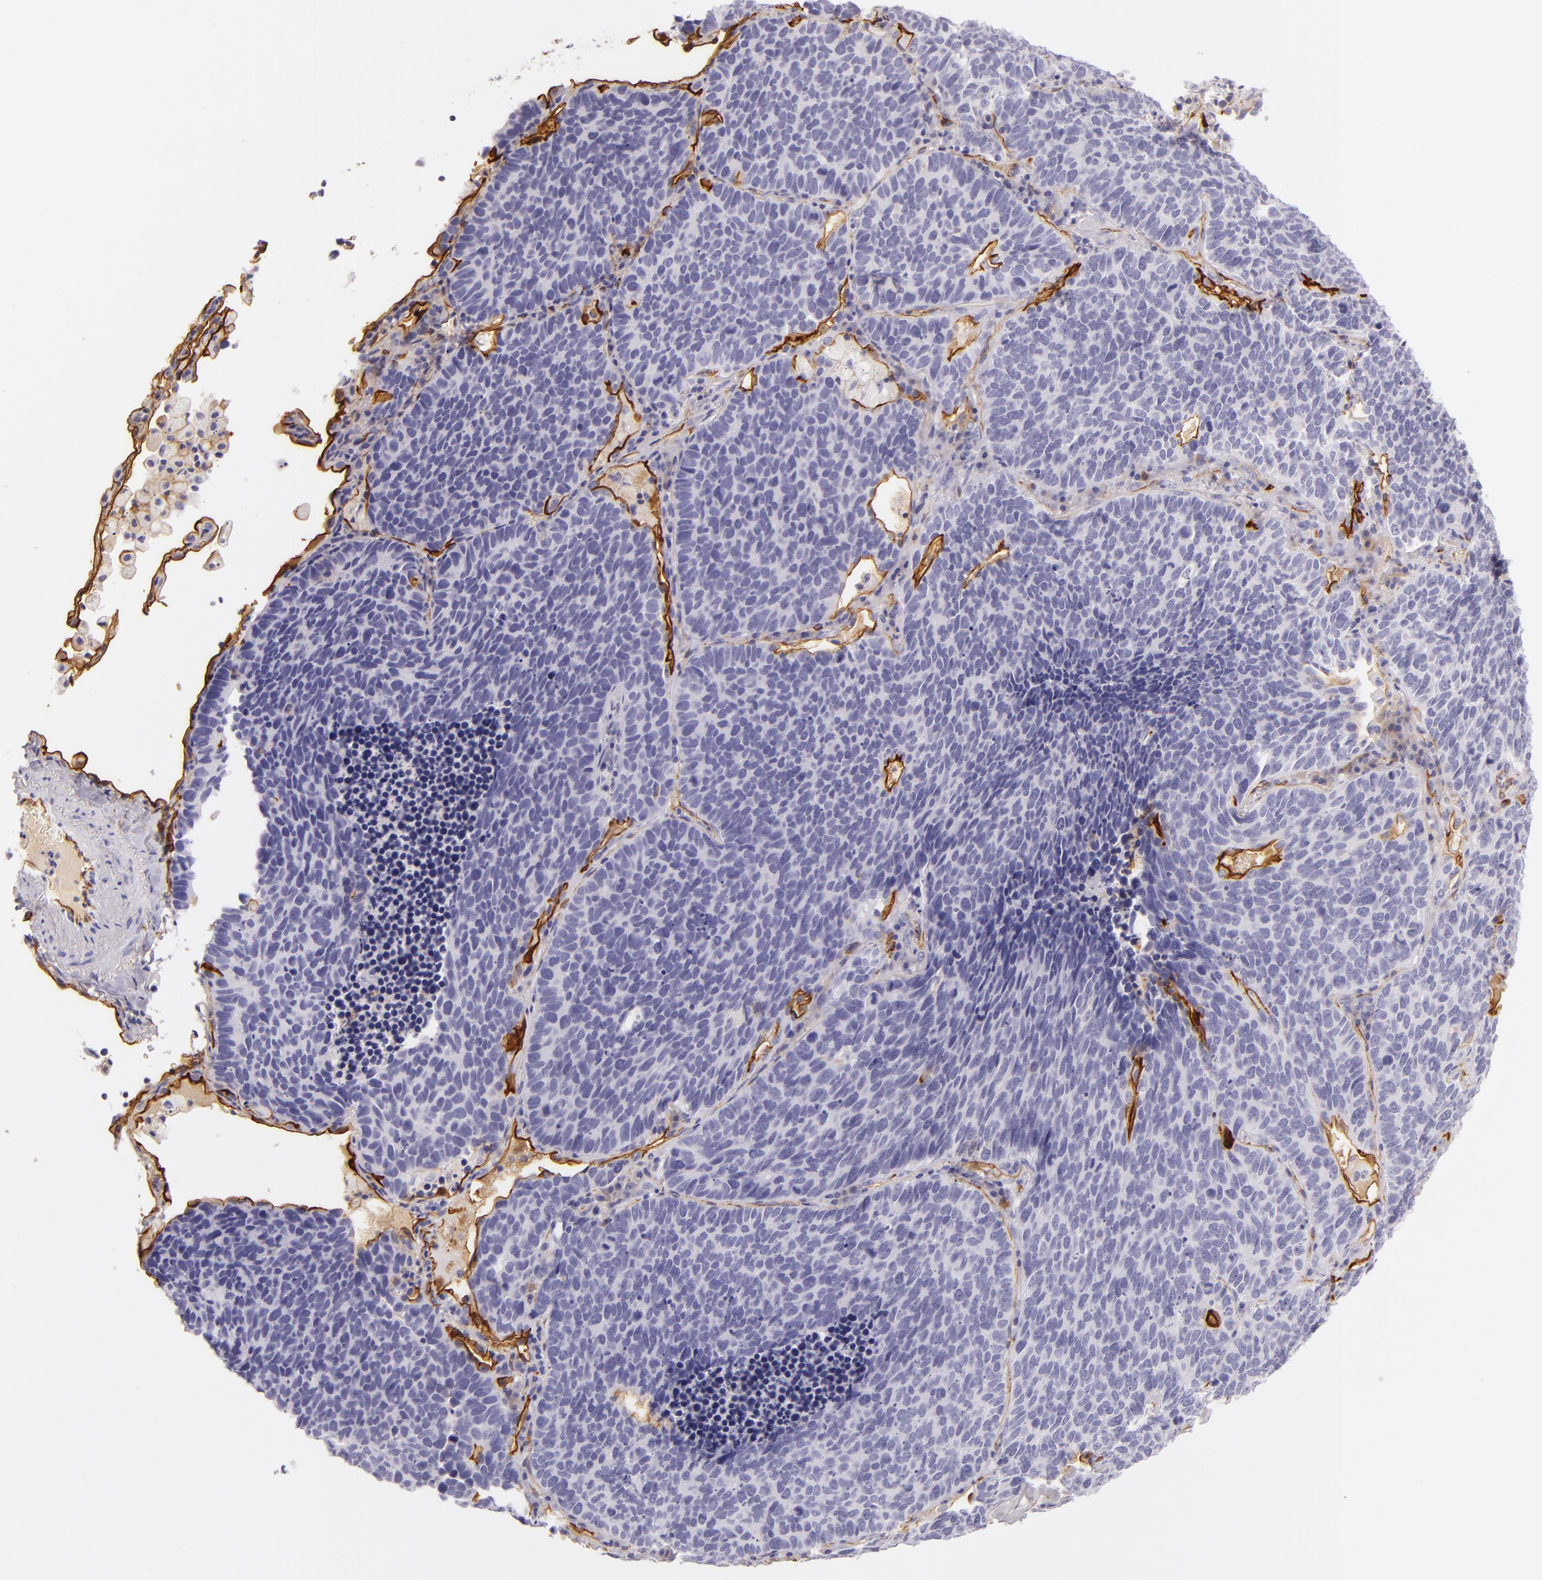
{"staining": {"intensity": "negative", "quantity": "none", "location": "none"}, "tissue": "lung cancer", "cell_type": "Tumor cells", "image_type": "cancer", "snomed": [{"axis": "morphology", "description": "Neoplasm, malignant, NOS"}, {"axis": "topography", "description": "Lung"}], "caption": "This photomicrograph is of lung cancer (malignant neoplasm) stained with IHC to label a protein in brown with the nuclei are counter-stained blue. There is no positivity in tumor cells.", "gene": "ICAM1", "patient": {"sex": "female", "age": 75}}